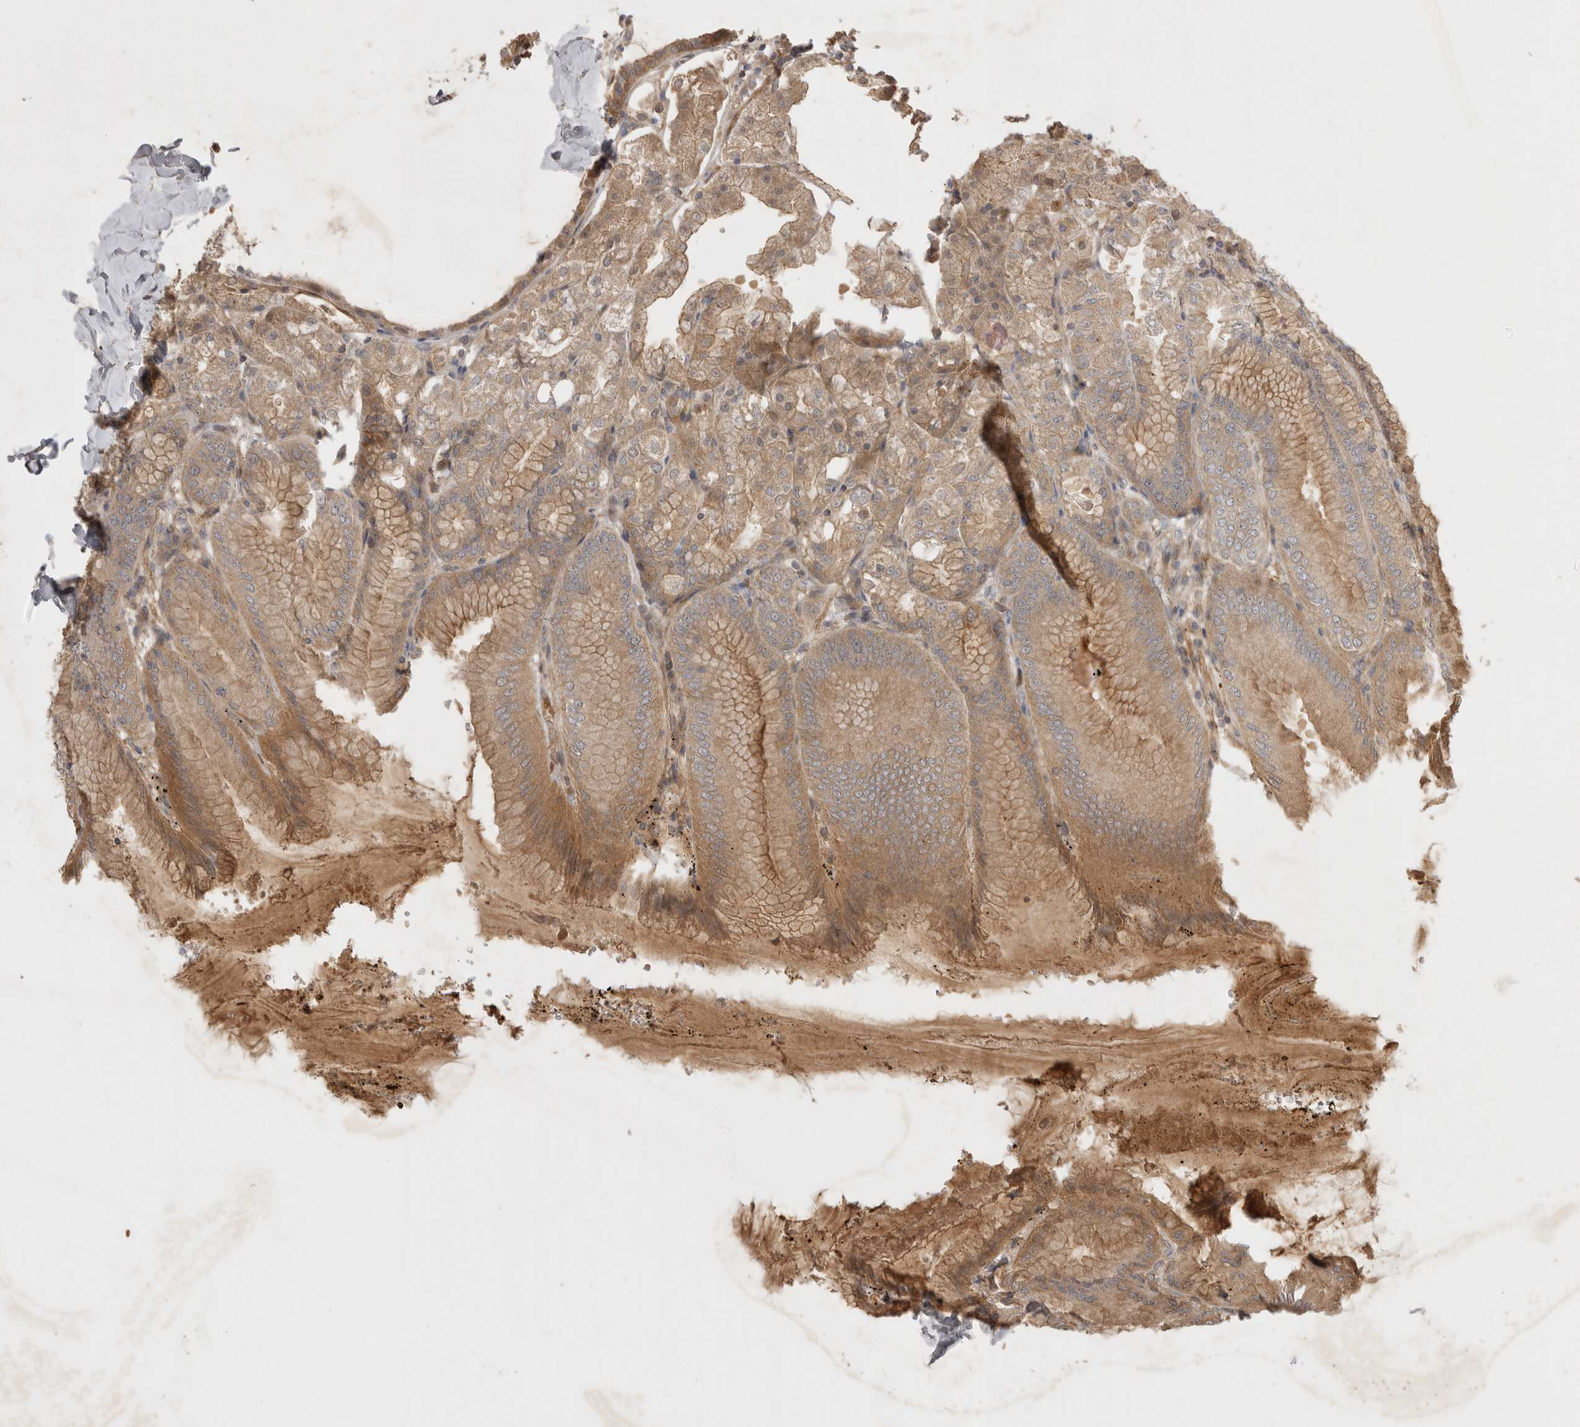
{"staining": {"intensity": "moderate", "quantity": ">75%", "location": "cytoplasmic/membranous"}, "tissue": "stomach", "cell_type": "Glandular cells", "image_type": "normal", "snomed": [{"axis": "morphology", "description": "Normal tissue, NOS"}, {"axis": "topography", "description": "Stomach, lower"}], "caption": "Stomach stained for a protein reveals moderate cytoplasmic/membranous positivity in glandular cells. (Stains: DAB (3,3'-diaminobenzidine) in brown, nuclei in blue, Microscopy: brightfield microscopy at high magnification).", "gene": "PPP1R42", "patient": {"sex": "male", "age": 71}}